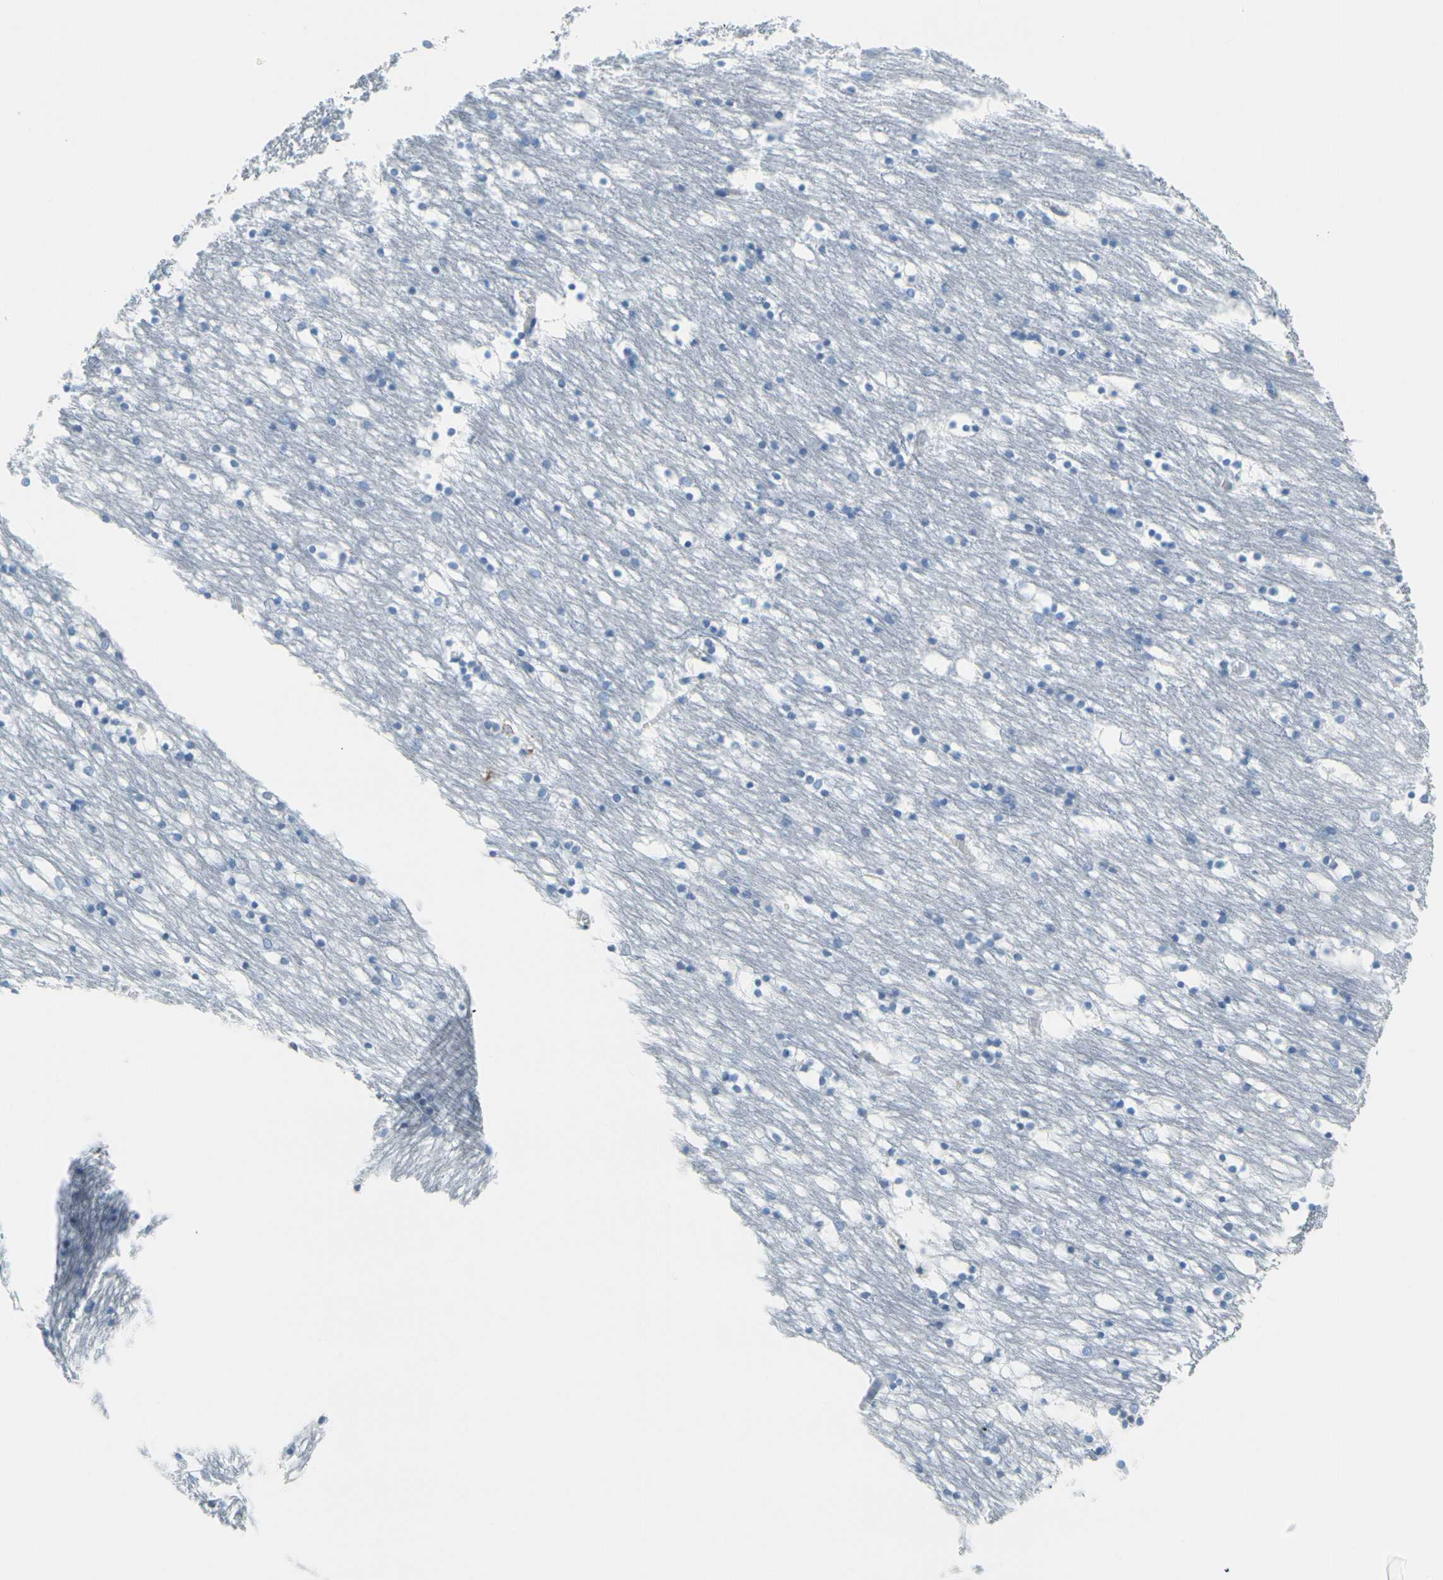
{"staining": {"intensity": "negative", "quantity": "none", "location": "none"}, "tissue": "caudate", "cell_type": "Glial cells", "image_type": "normal", "snomed": [{"axis": "morphology", "description": "Normal tissue, NOS"}, {"axis": "topography", "description": "Lateral ventricle wall"}], "caption": "DAB immunohistochemical staining of unremarkable caudate displays no significant staining in glial cells.", "gene": "TACC3", "patient": {"sex": "male", "age": 45}}